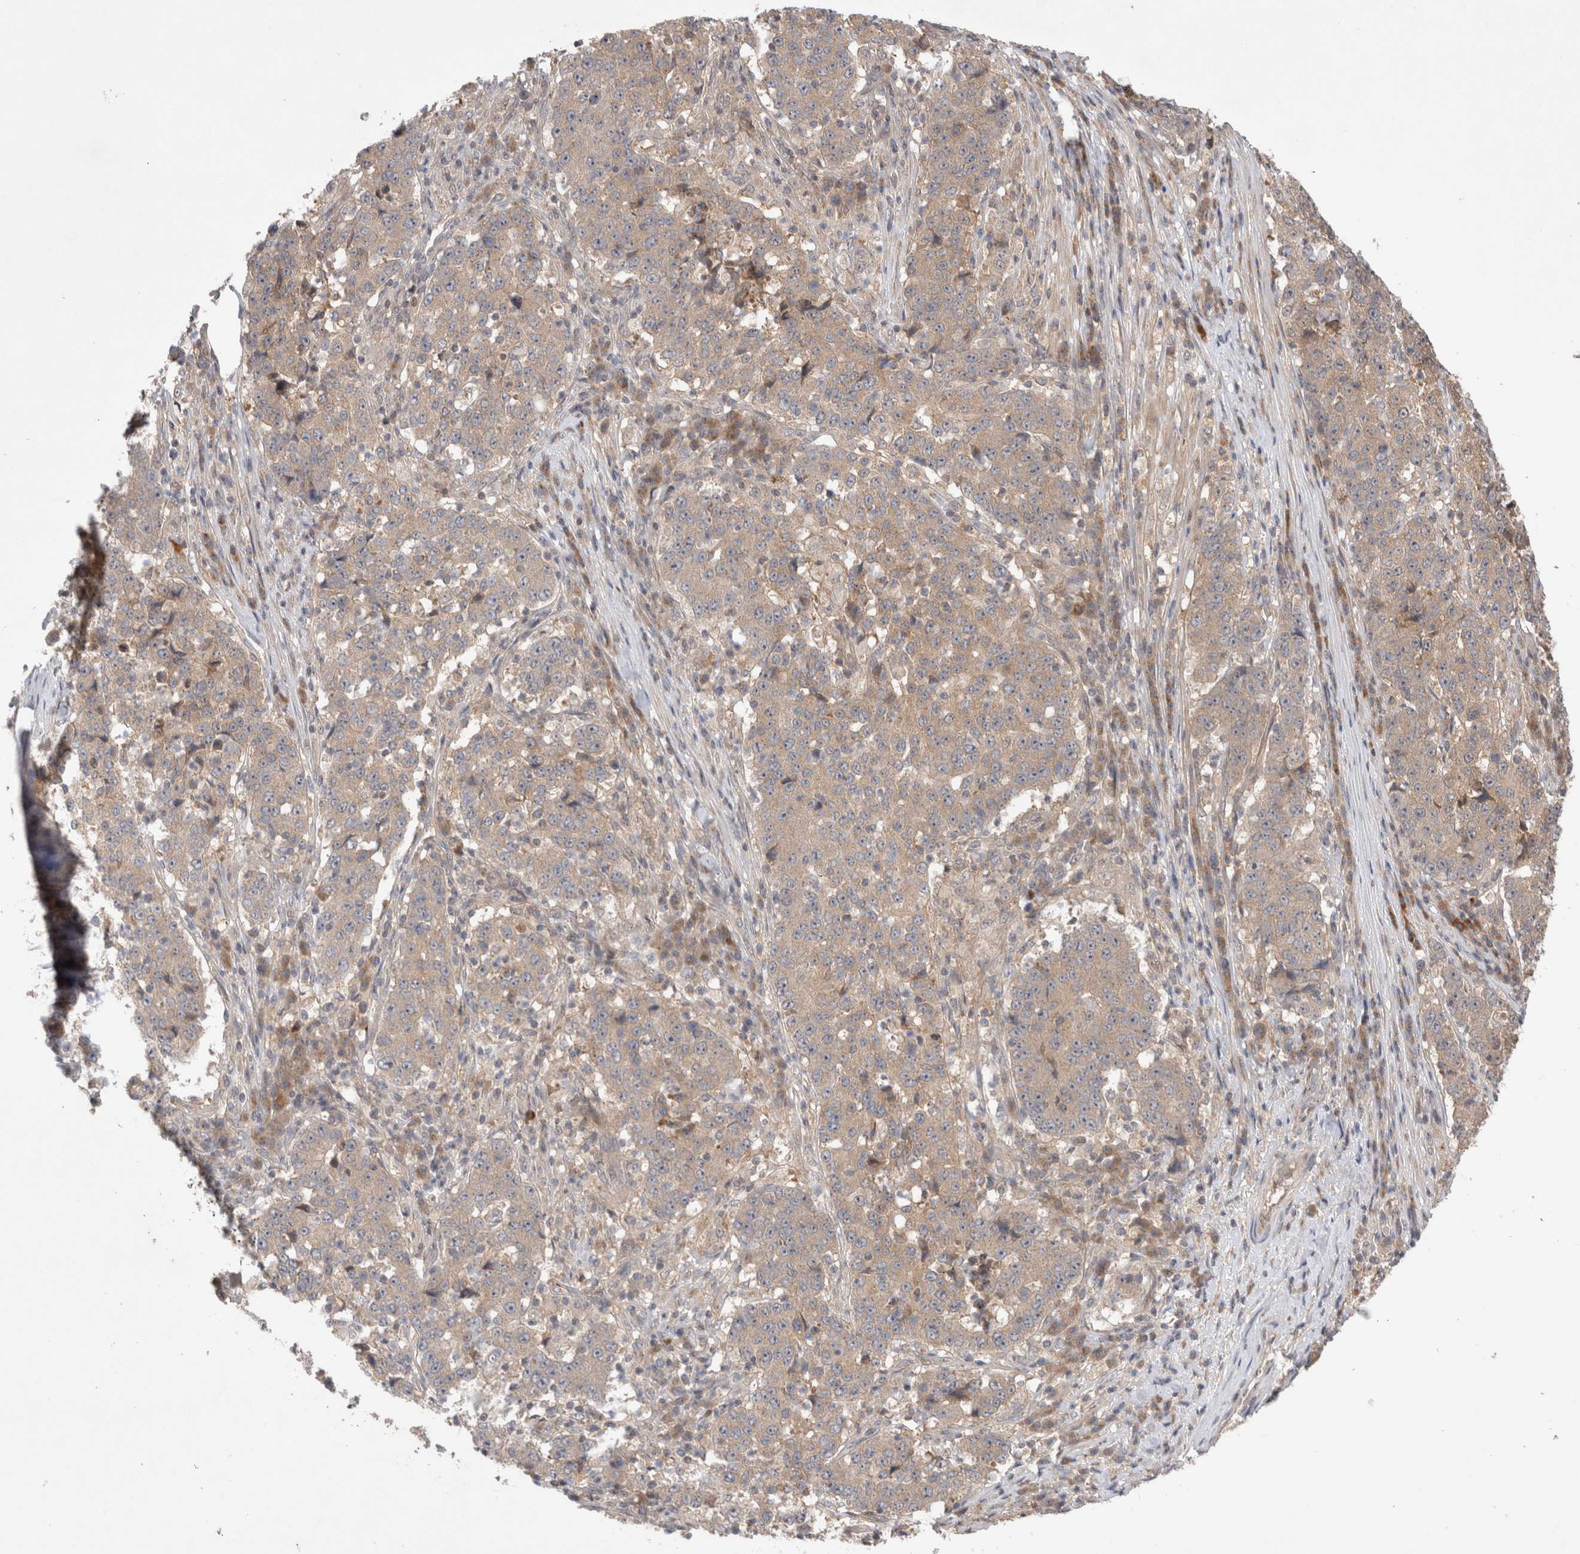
{"staining": {"intensity": "weak", "quantity": "25%-75%", "location": "cytoplasmic/membranous"}, "tissue": "stomach cancer", "cell_type": "Tumor cells", "image_type": "cancer", "snomed": [{"axis": "morphology", "description": "Adenocarcinoma, NOS"}, {"axis": "topography", "description": "Stomach"}], "caption": "This histopathology image demonstrates IHC staining of human stomach cancer (adenocarcinoma), with low weak cytoplasmic/membranous staining in about 25%-75% of tumor cells.", "gene": "SLC29A1", "patient": {"sex": "male", "age": 59}}